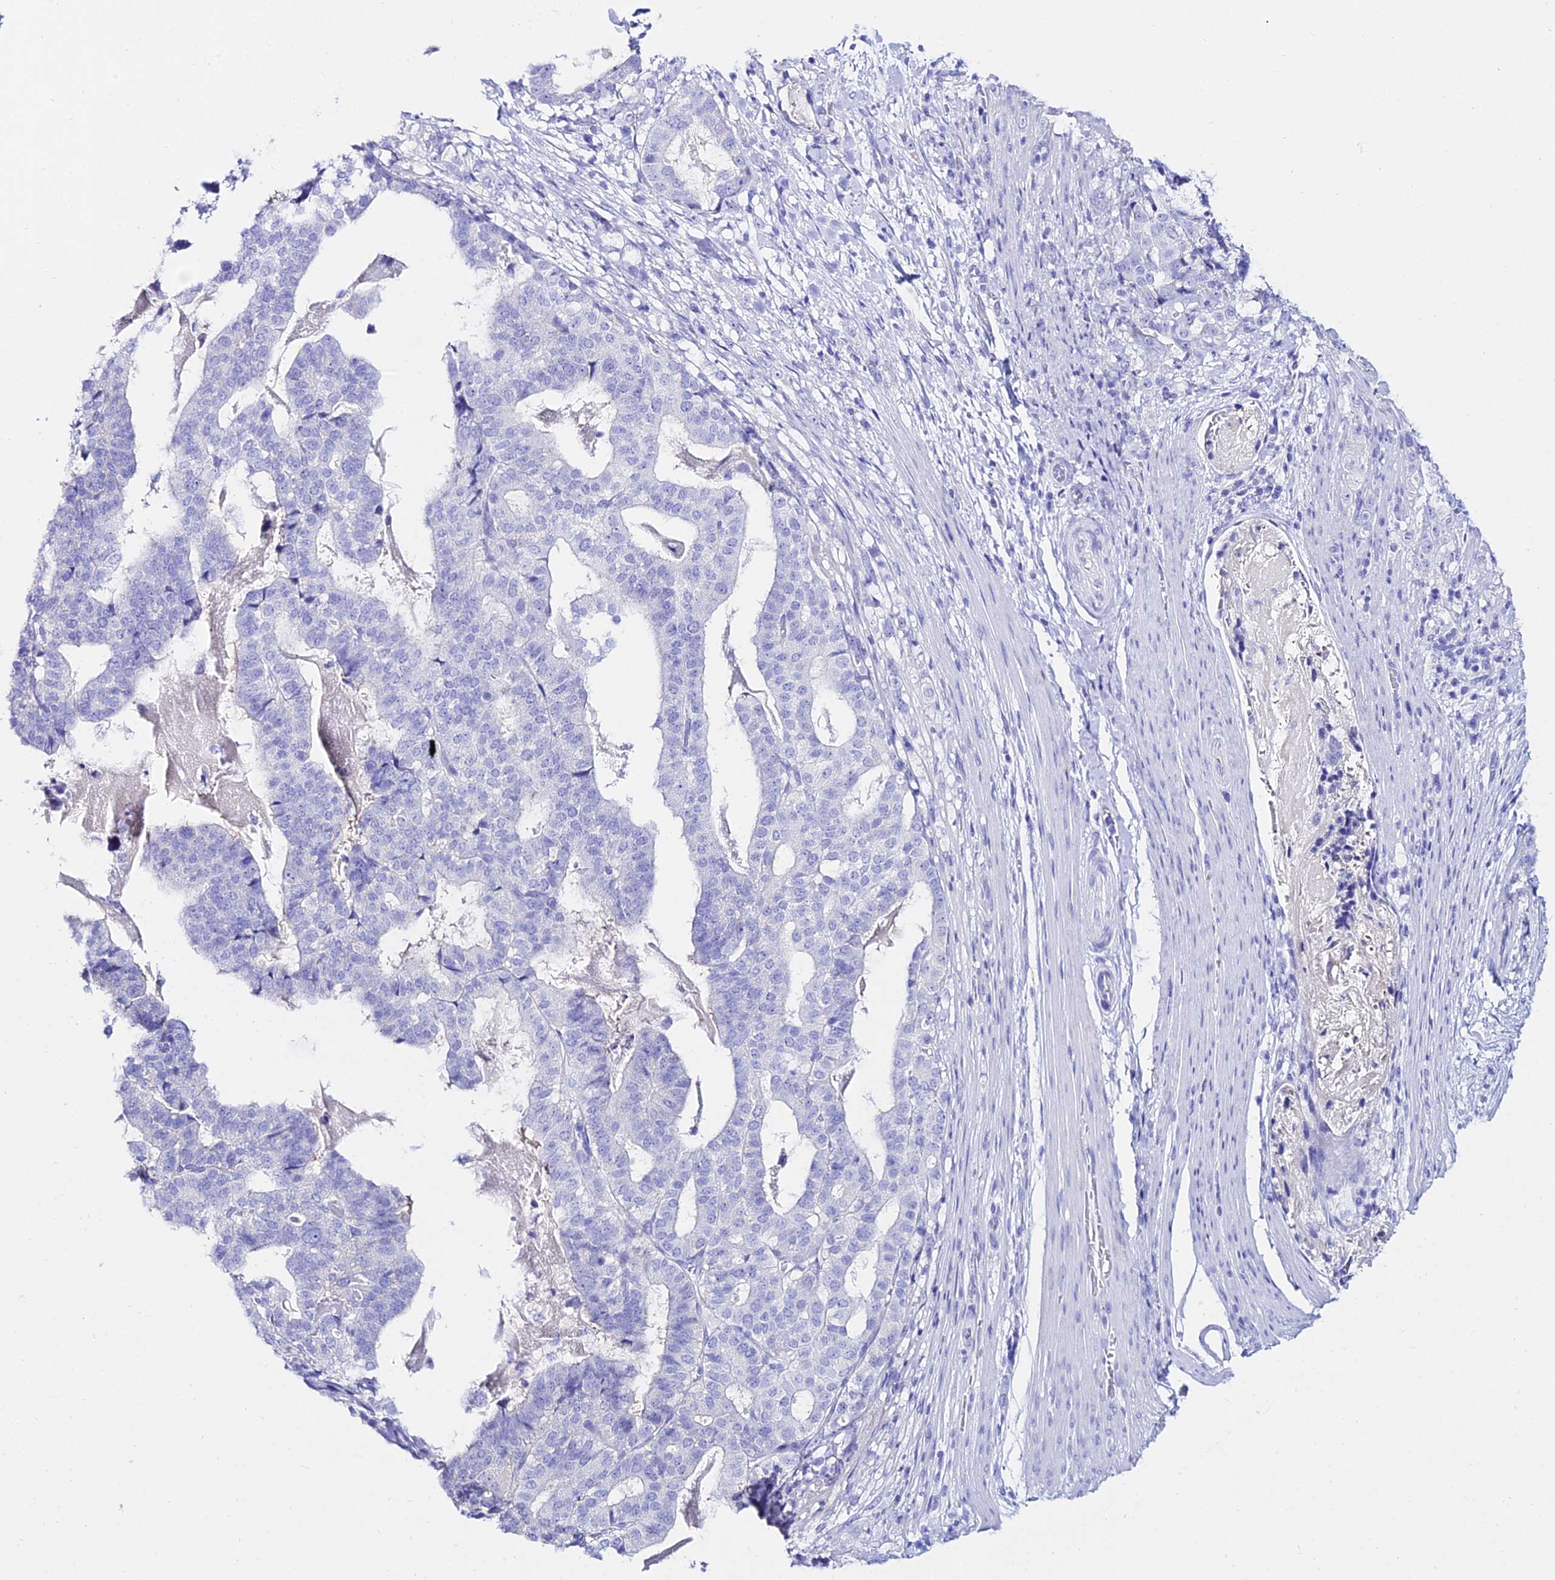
{"staining": {"intensity": "negative", "quantity": "none", "location": "none"}, "tissue": "stomach cancer", "cell_type": "Tumor cells", "image_type": "cancer", "snomed": [{"axis": "morphology", "description": "Adenocarcinoma, NOS"}, {"axis": "topography", "description": "Stomach"}], "caption": "DAB (3,3'-diaminobenzidine) immunohistochemical staining of human adenocarcinoma (stomach) exhibits no significant expression in tumor cells. The staining was performed using DAB (3,3'-diaminobenzidine) to visualize the protein expression in brown, while the nuclei were stained in blue with hematoxylin (Magnification: 20x).", "gene": "OR4D5", "patient": {"sex": "male", "age": 48}}